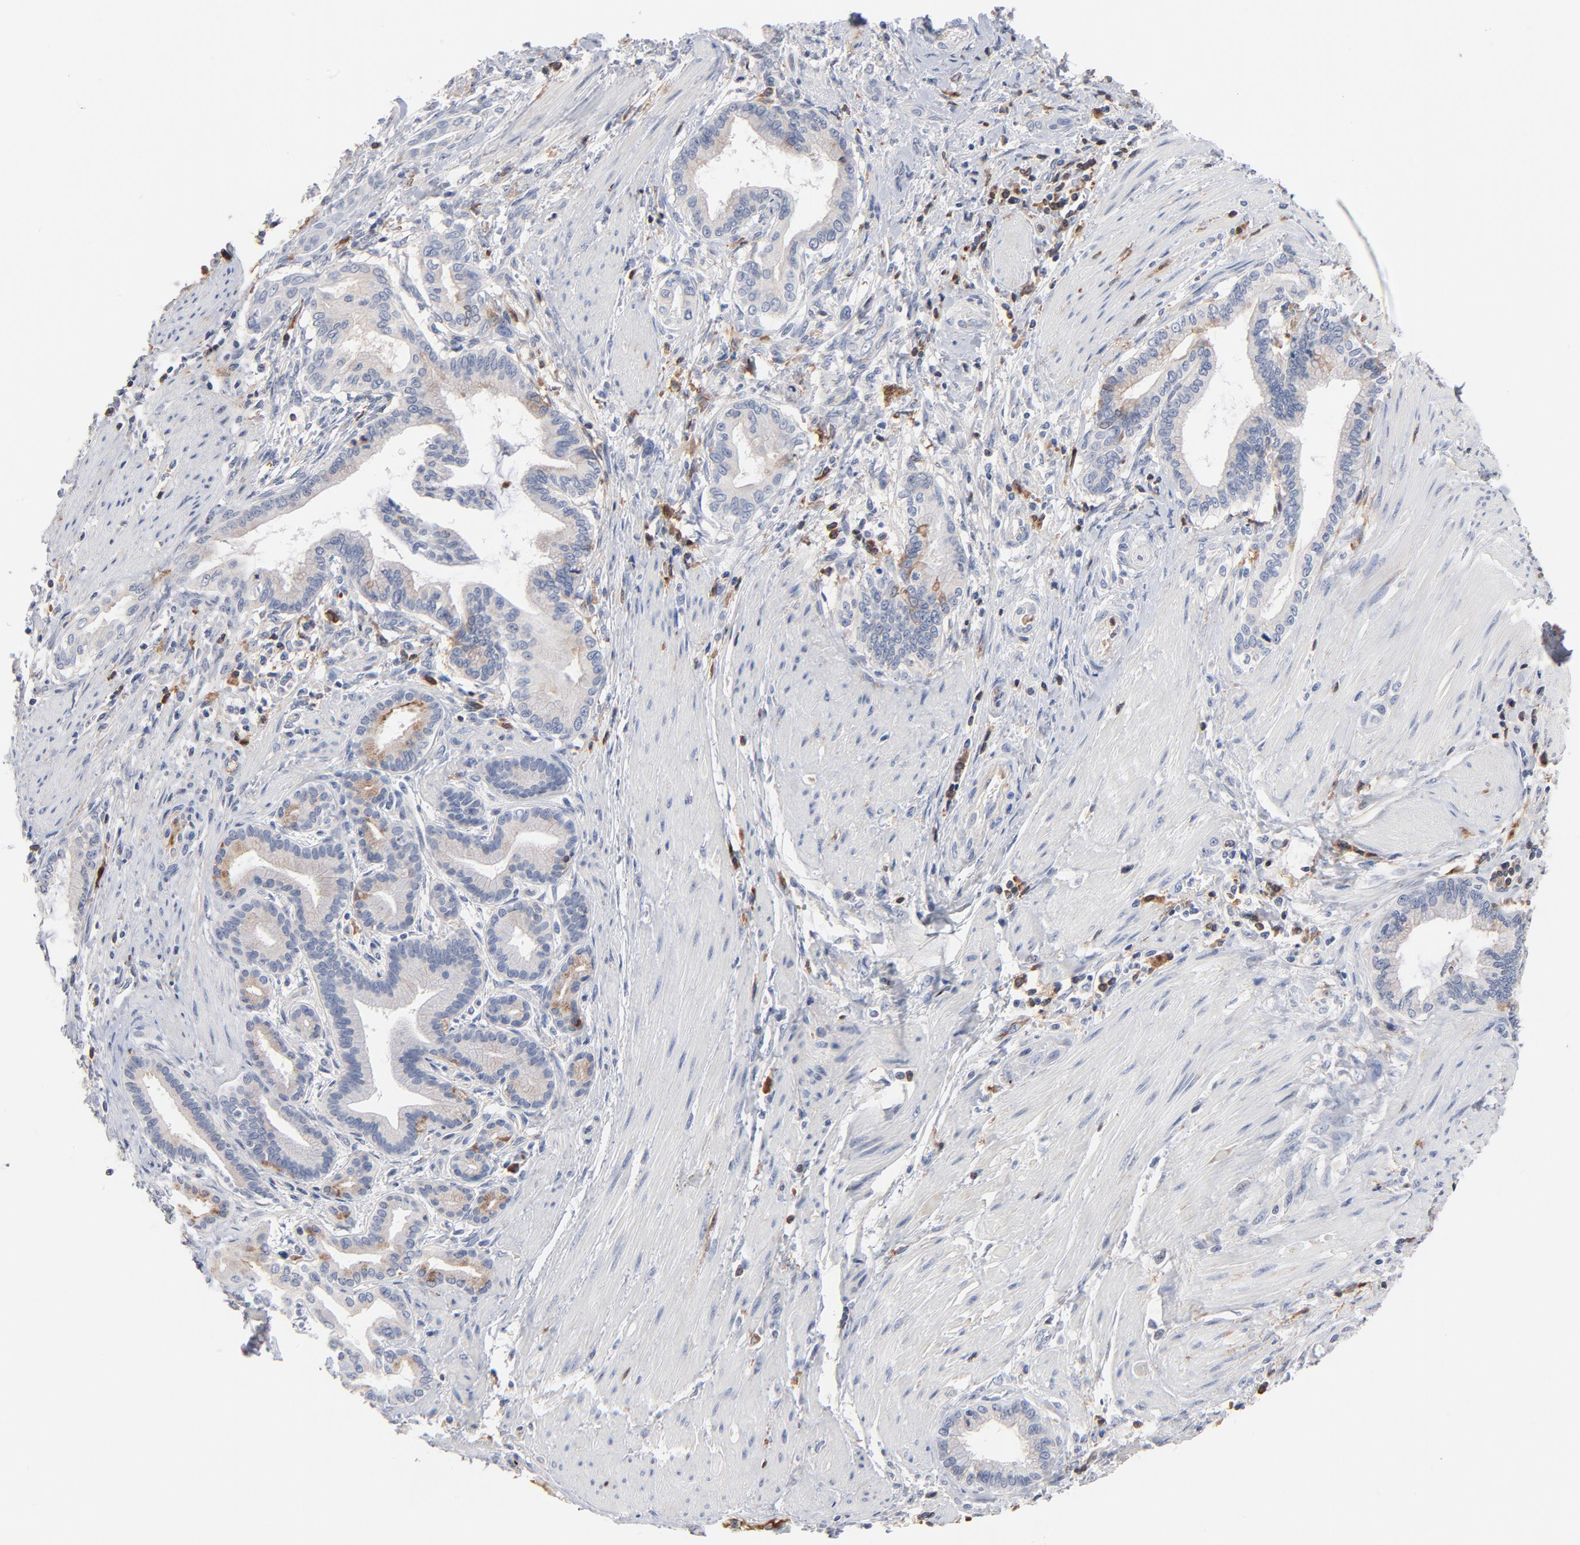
{"staining": {"intensity": "negative", "quantity": "none", "location": "none"}, "tissue": "pancreatic cancer", "cell_type": "Tumor cells", "image_type": "cancer", "snomed": [{"axis": "morphology", "description": "Adenocarcinoma, NOS"}, {"axis": "topography", "description": "Pancreas"}], "caption": "Human adenocarcinoma (pancreatic) stained for a protein using immunohistochemistry demonstrates no positivity in tumor cells.", "gene": "SERPINA4", "patient": {"sex": "female", "age": 64}}